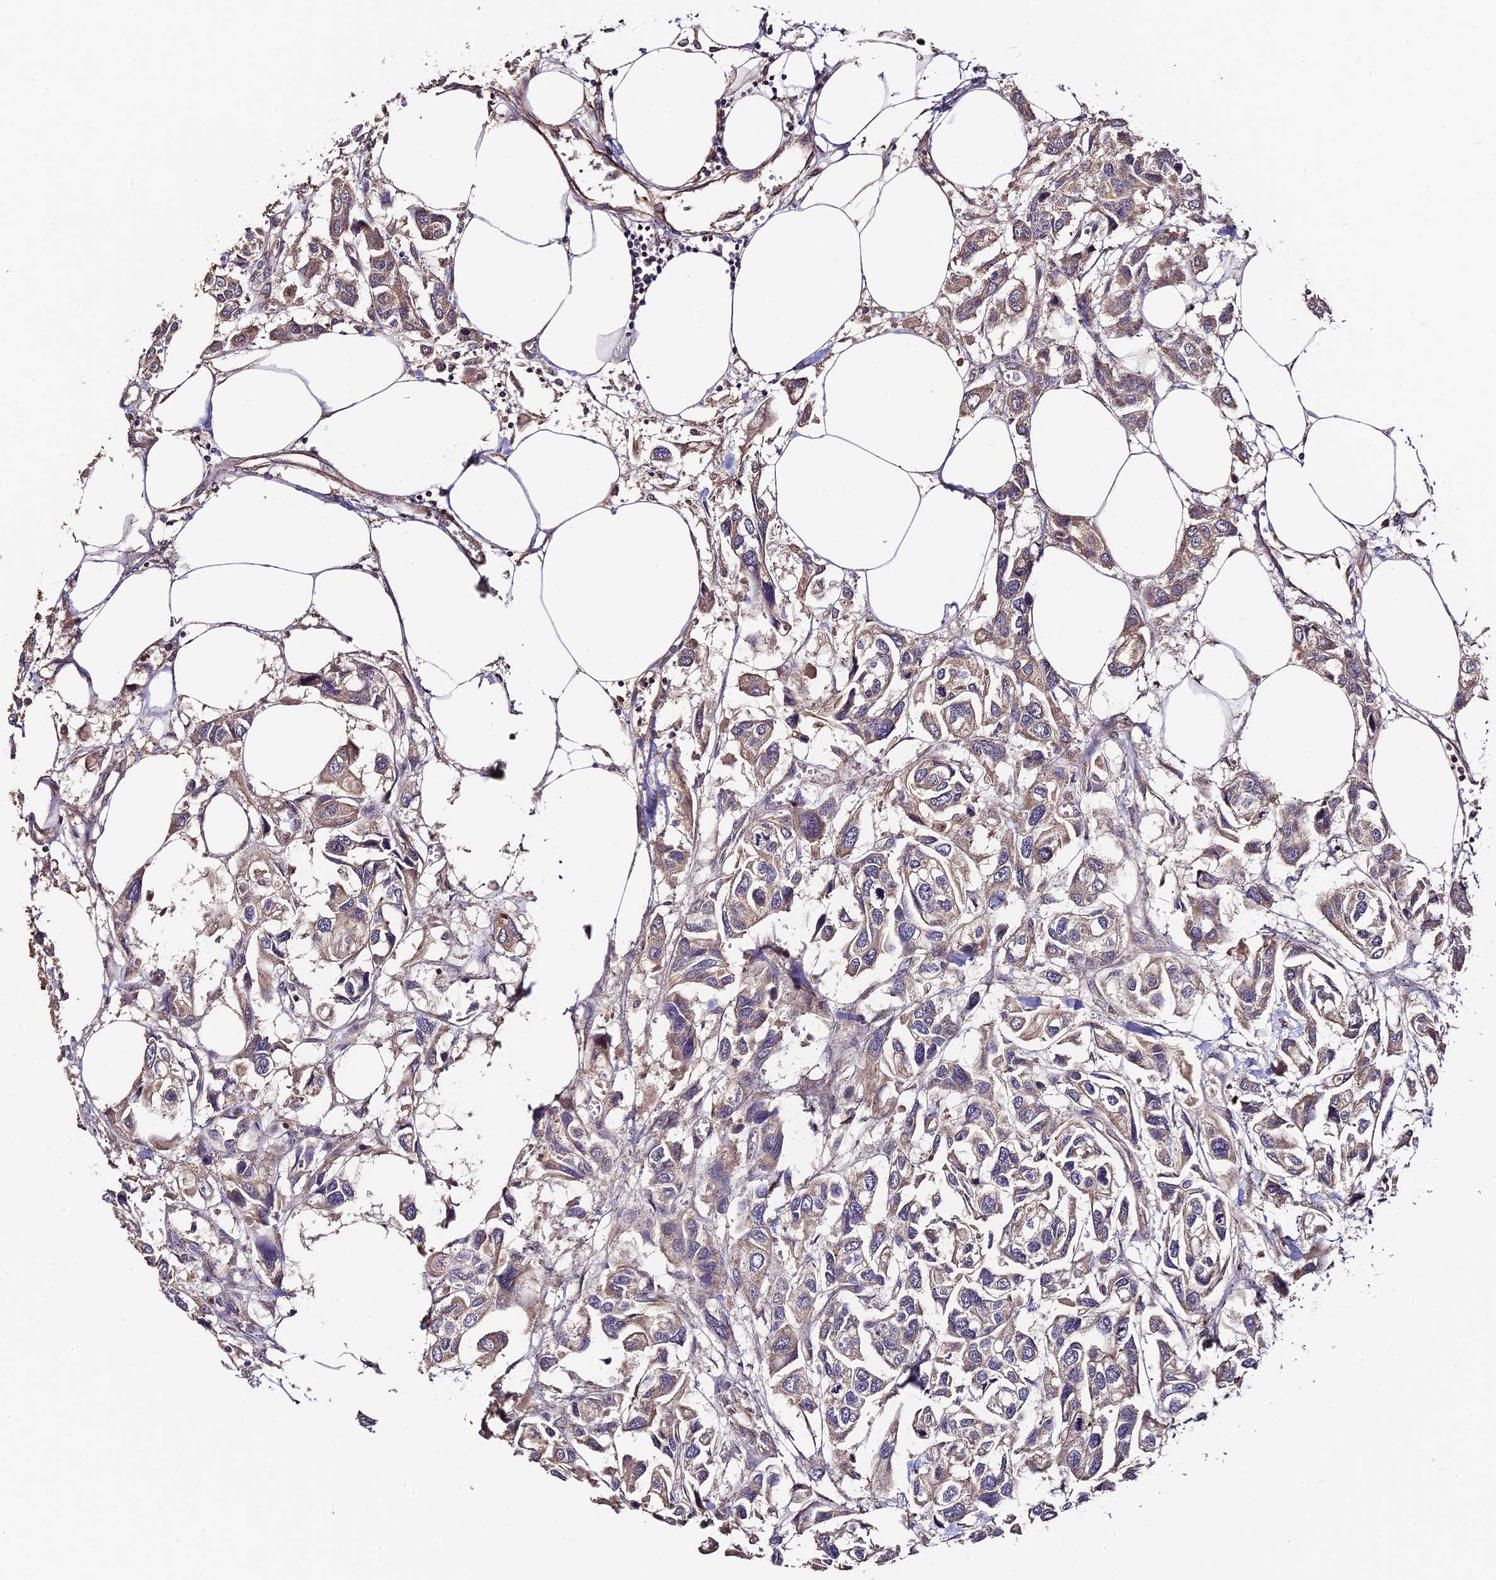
{"staining": {"intensity": "weak", "quantity": "25%-75%", "location": "cytoplasmic/membranous"}, "tissue": "urothelial cancer", "cell_type": "Tumor cells", "image_type": "cancer", "snomed": [{"axis": "morphology", "description": "Urothelial carcinoma, High grade"}, {"axis": "topography", "description": "Urinary bladder"}], "caption": "About 25%-75% of tumor cells in human urothelial carcinoma (high-grade) display weak cytoplasmic/membranous protein expression as visualized by brown immunohistochemical staining.", "gene": "C3orf20", "patient": {"sex": "male", "age": 67}}